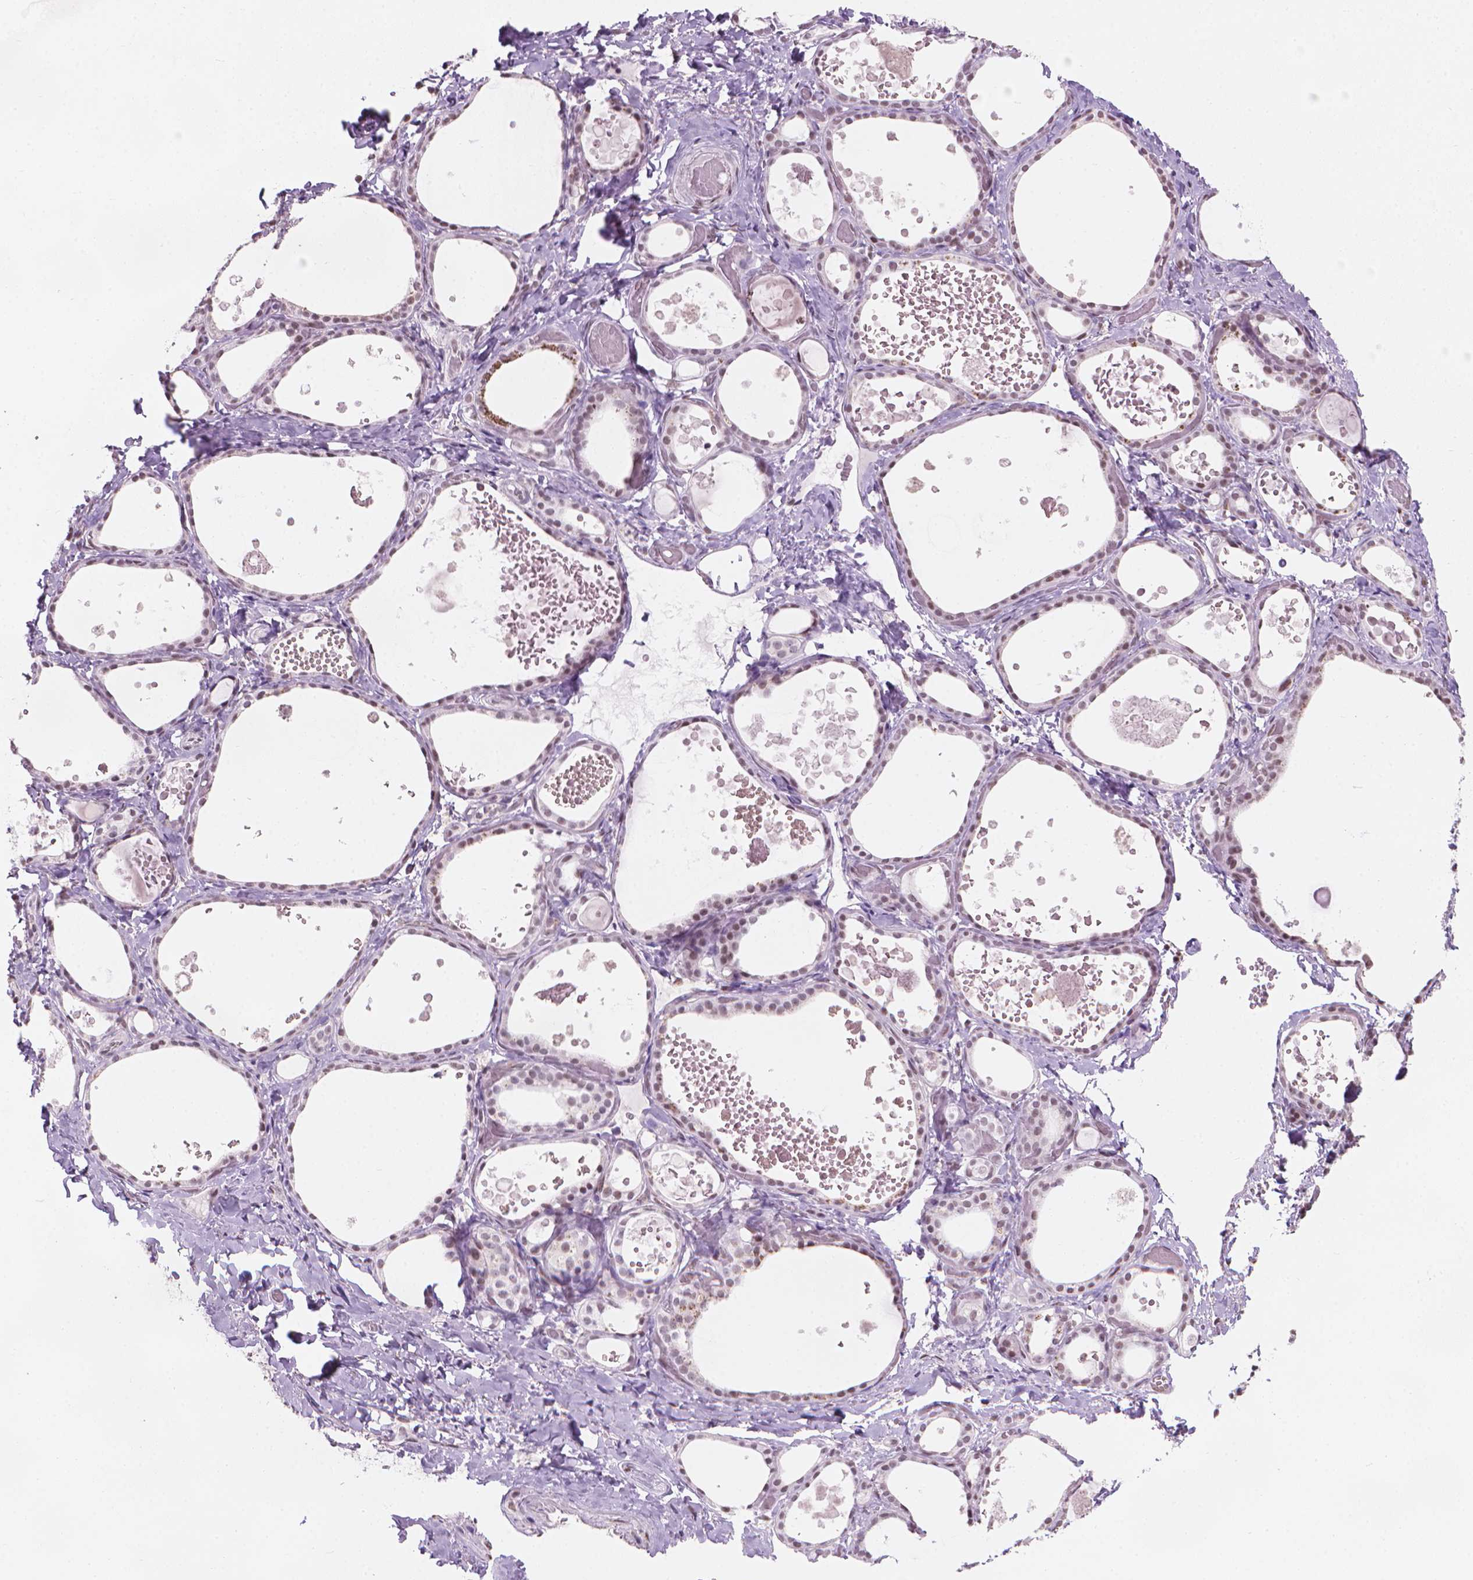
{"staining": {"intensity": "weak", "quantity": ">75%", "location": "nuclear"}, "tissue": "thyroid gland", "cell_type": "Glandular cells", "image_type": "normal", "snomed": [{"axis": "morphology", "description": "Normal tissue, NOS"}, {"axis": "topography", "description": "Thyroid gland"}], "caption": "High-magnification brightfield microscopy of unremarkable thyroid gland stained with DAB (brown) and counterstained with hematoxylin (blue). glandular cells exhibit weak nuclear positivity is seen in approximately>75% of cells.", "gene": "PIAS2", "patient": {"sex": "female", "age": 56}}